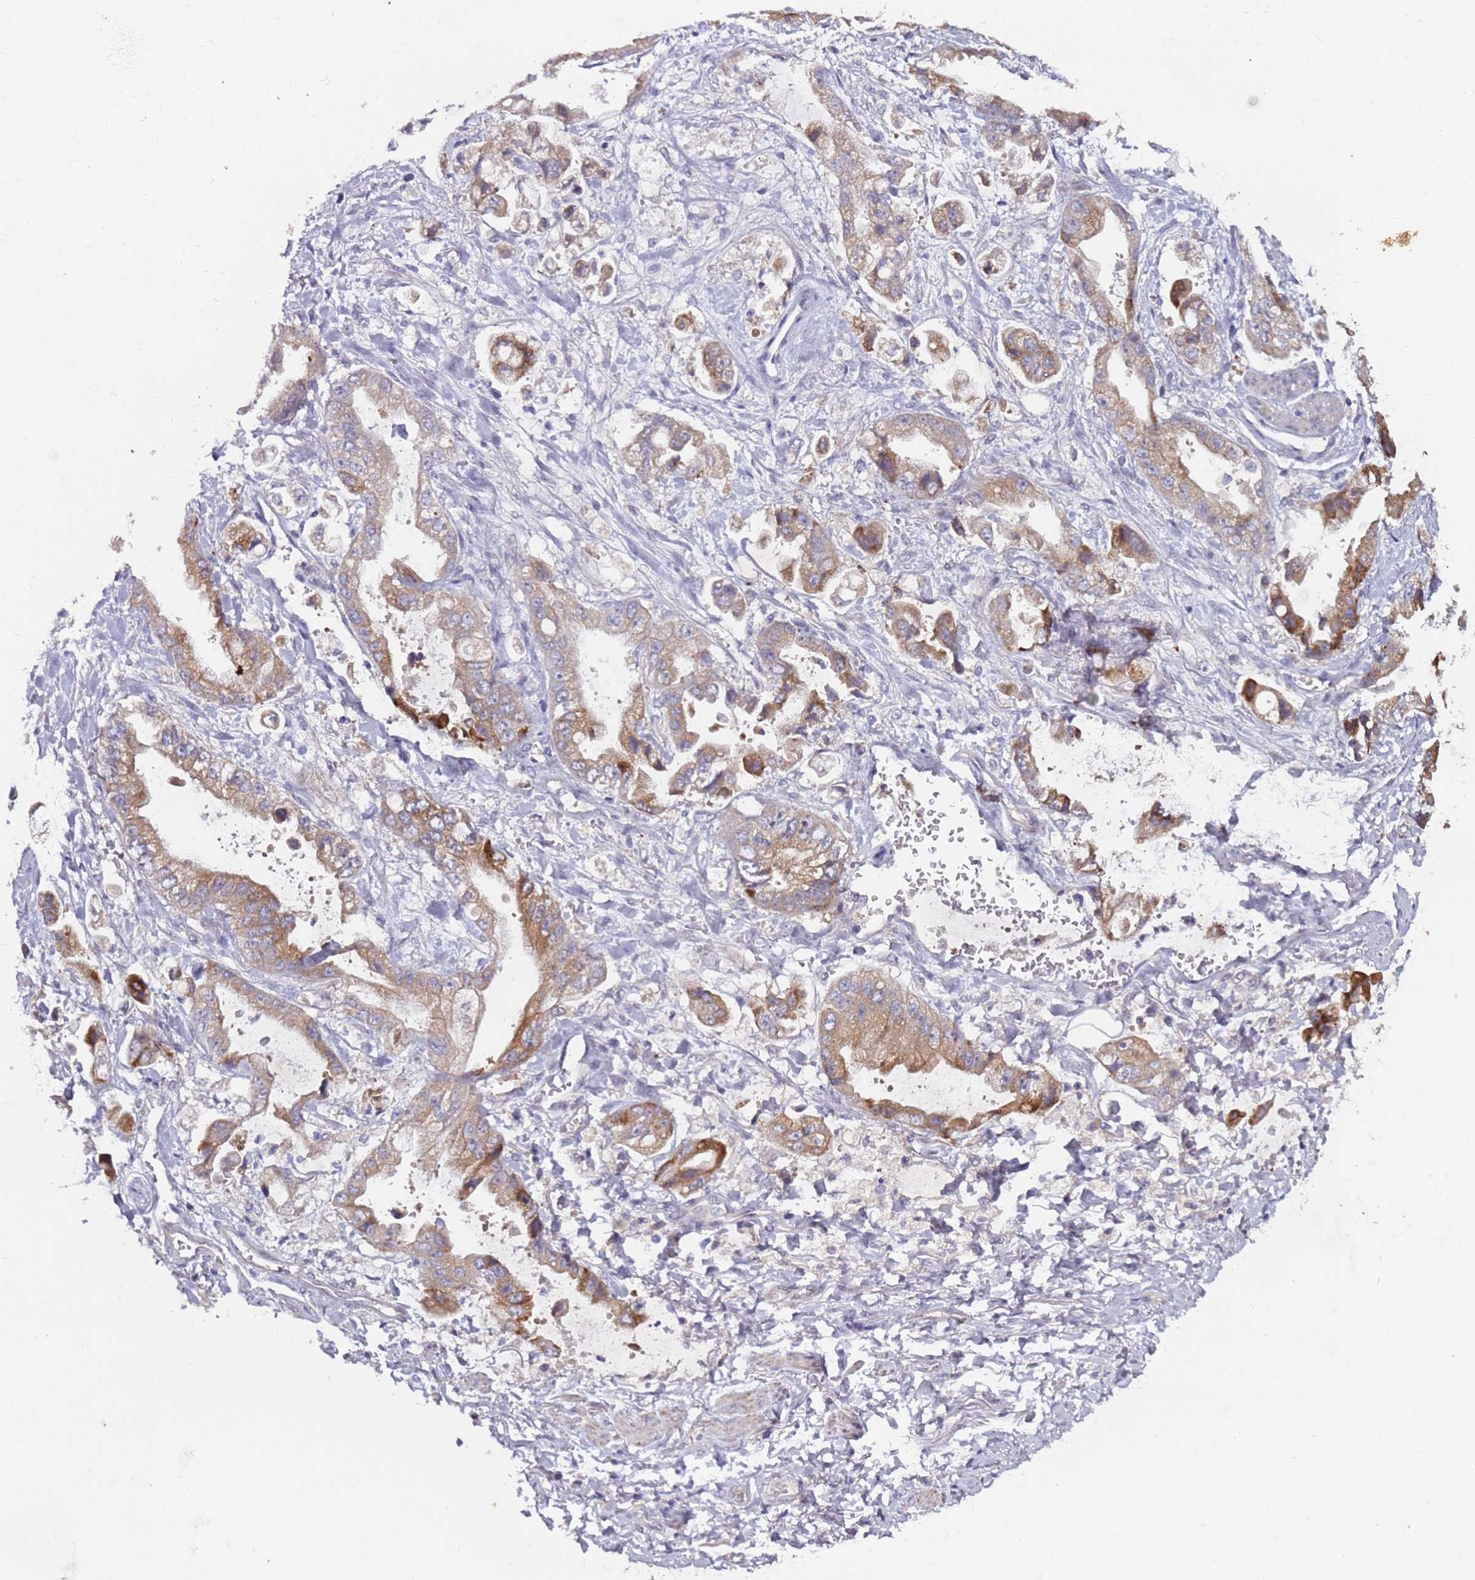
{"staining": {"intensity": "moderate", "quantity": ">75%", "location": "cytoplasmic/membranous"}, "tissue": "stomach cancer", "cell_type": "Tumor cells", "image_type": "cancer", "snomed": [{"axis": "morphology", "description": "Adenocarcinoma, NOS"}, {"axis": "topography", "description": "Stomach"}], "caption": "Stomach cancer stained with a protein marker demonstrates moderate staining in tumor cells.", "gene": "SRRM5", "patient": {"sex": "male", "age": 62}}